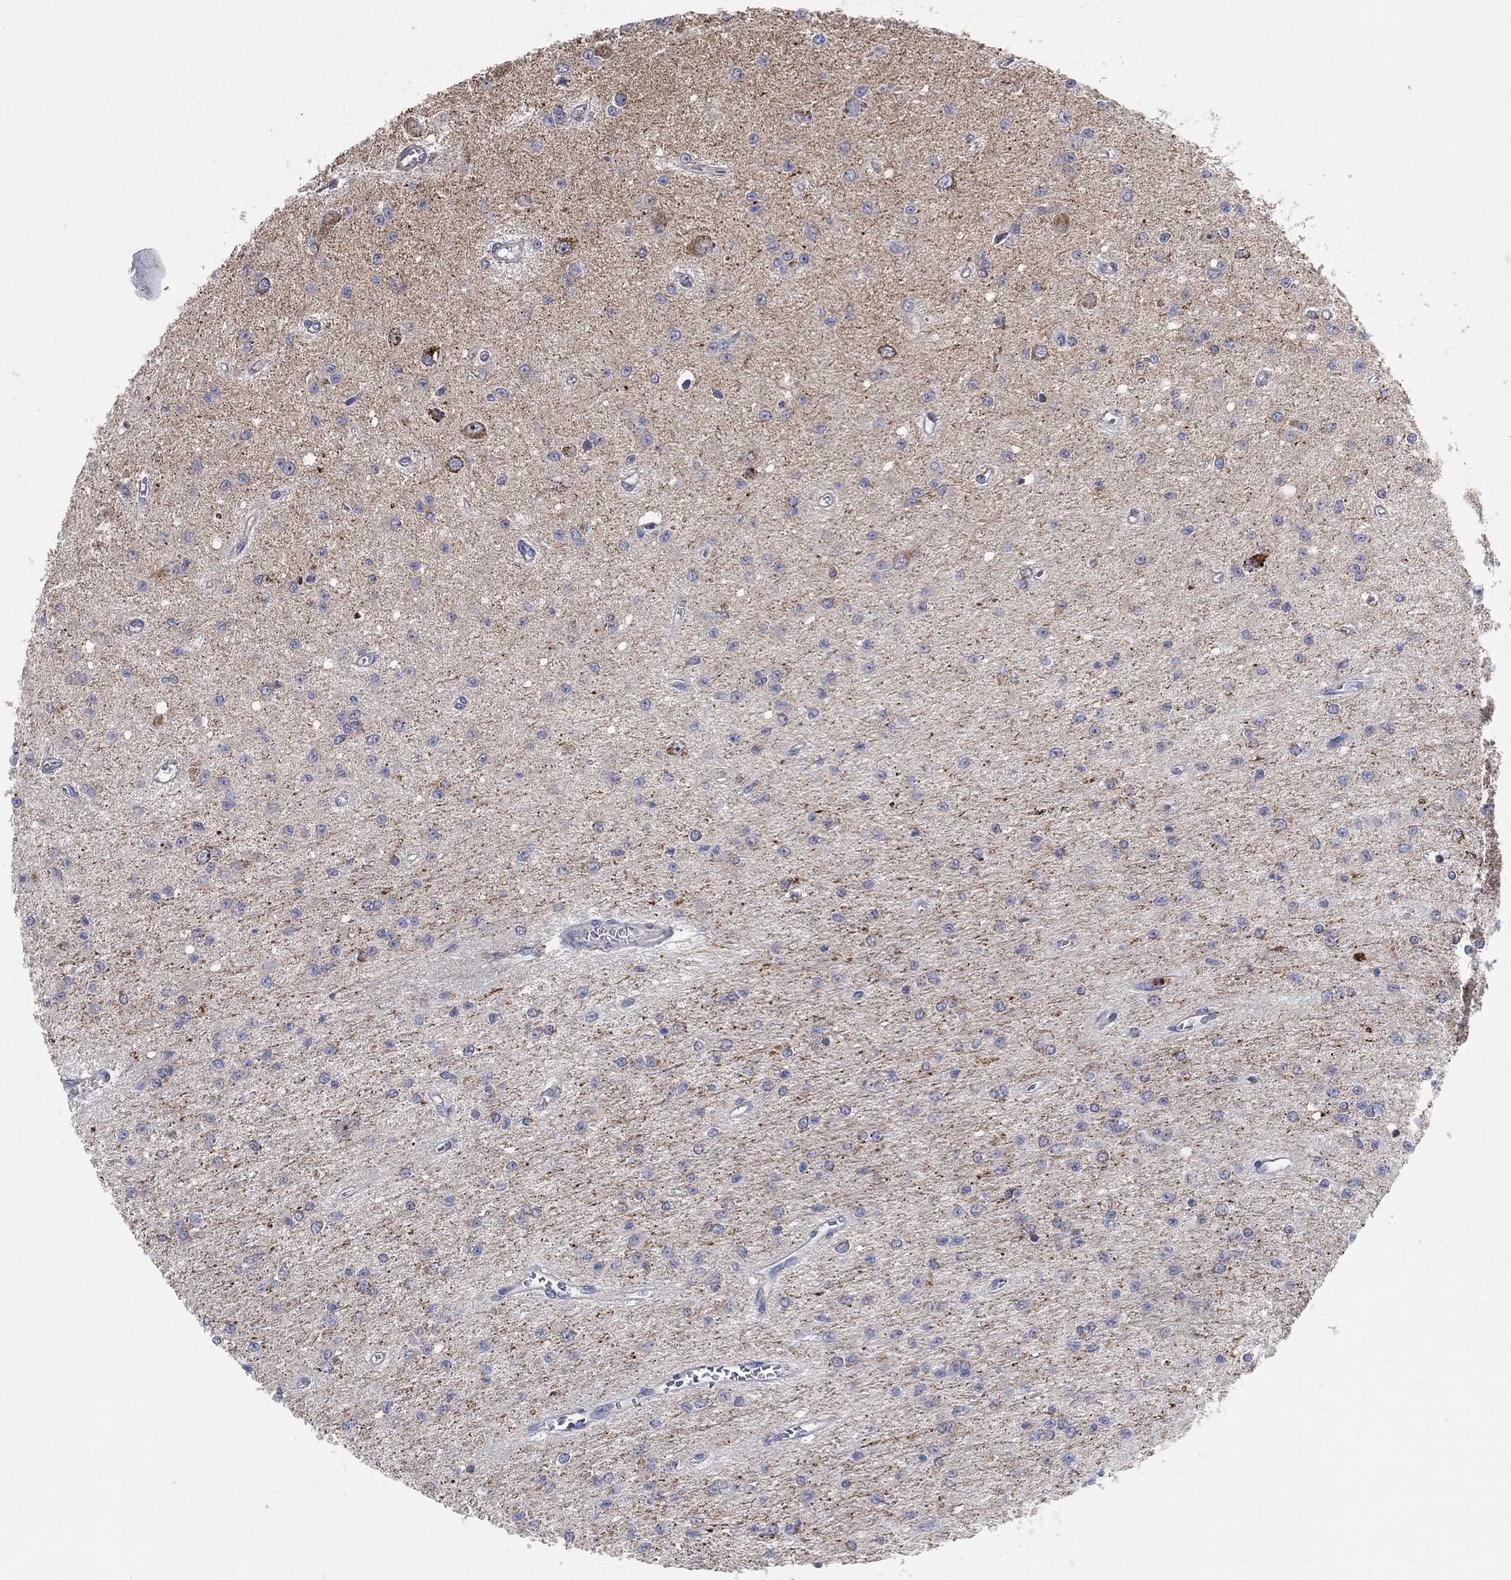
{"staining": {"intensity": "moderate", "quantity": "<25%", "location": "cytoplasmic/membranous"}, "tissue": "glioma", "cell_type": "Tumor cells", "image_type": "cancer", "snomed": [{"axis": "morphology", "description": "Glioma, malignant, Low grade"}, {"axis": "topography", "description": "Brain"}], "caption": "Protein staining of low-grade glioma (malignant) tissue shows moderate cytoplasmic/membranous staining in about <25% of tumor cells. (DAB = brown stain, brightfield microscopy at high magnification).", "gene": "GCAT", "patient": {"sex": "female", "age": 45}}